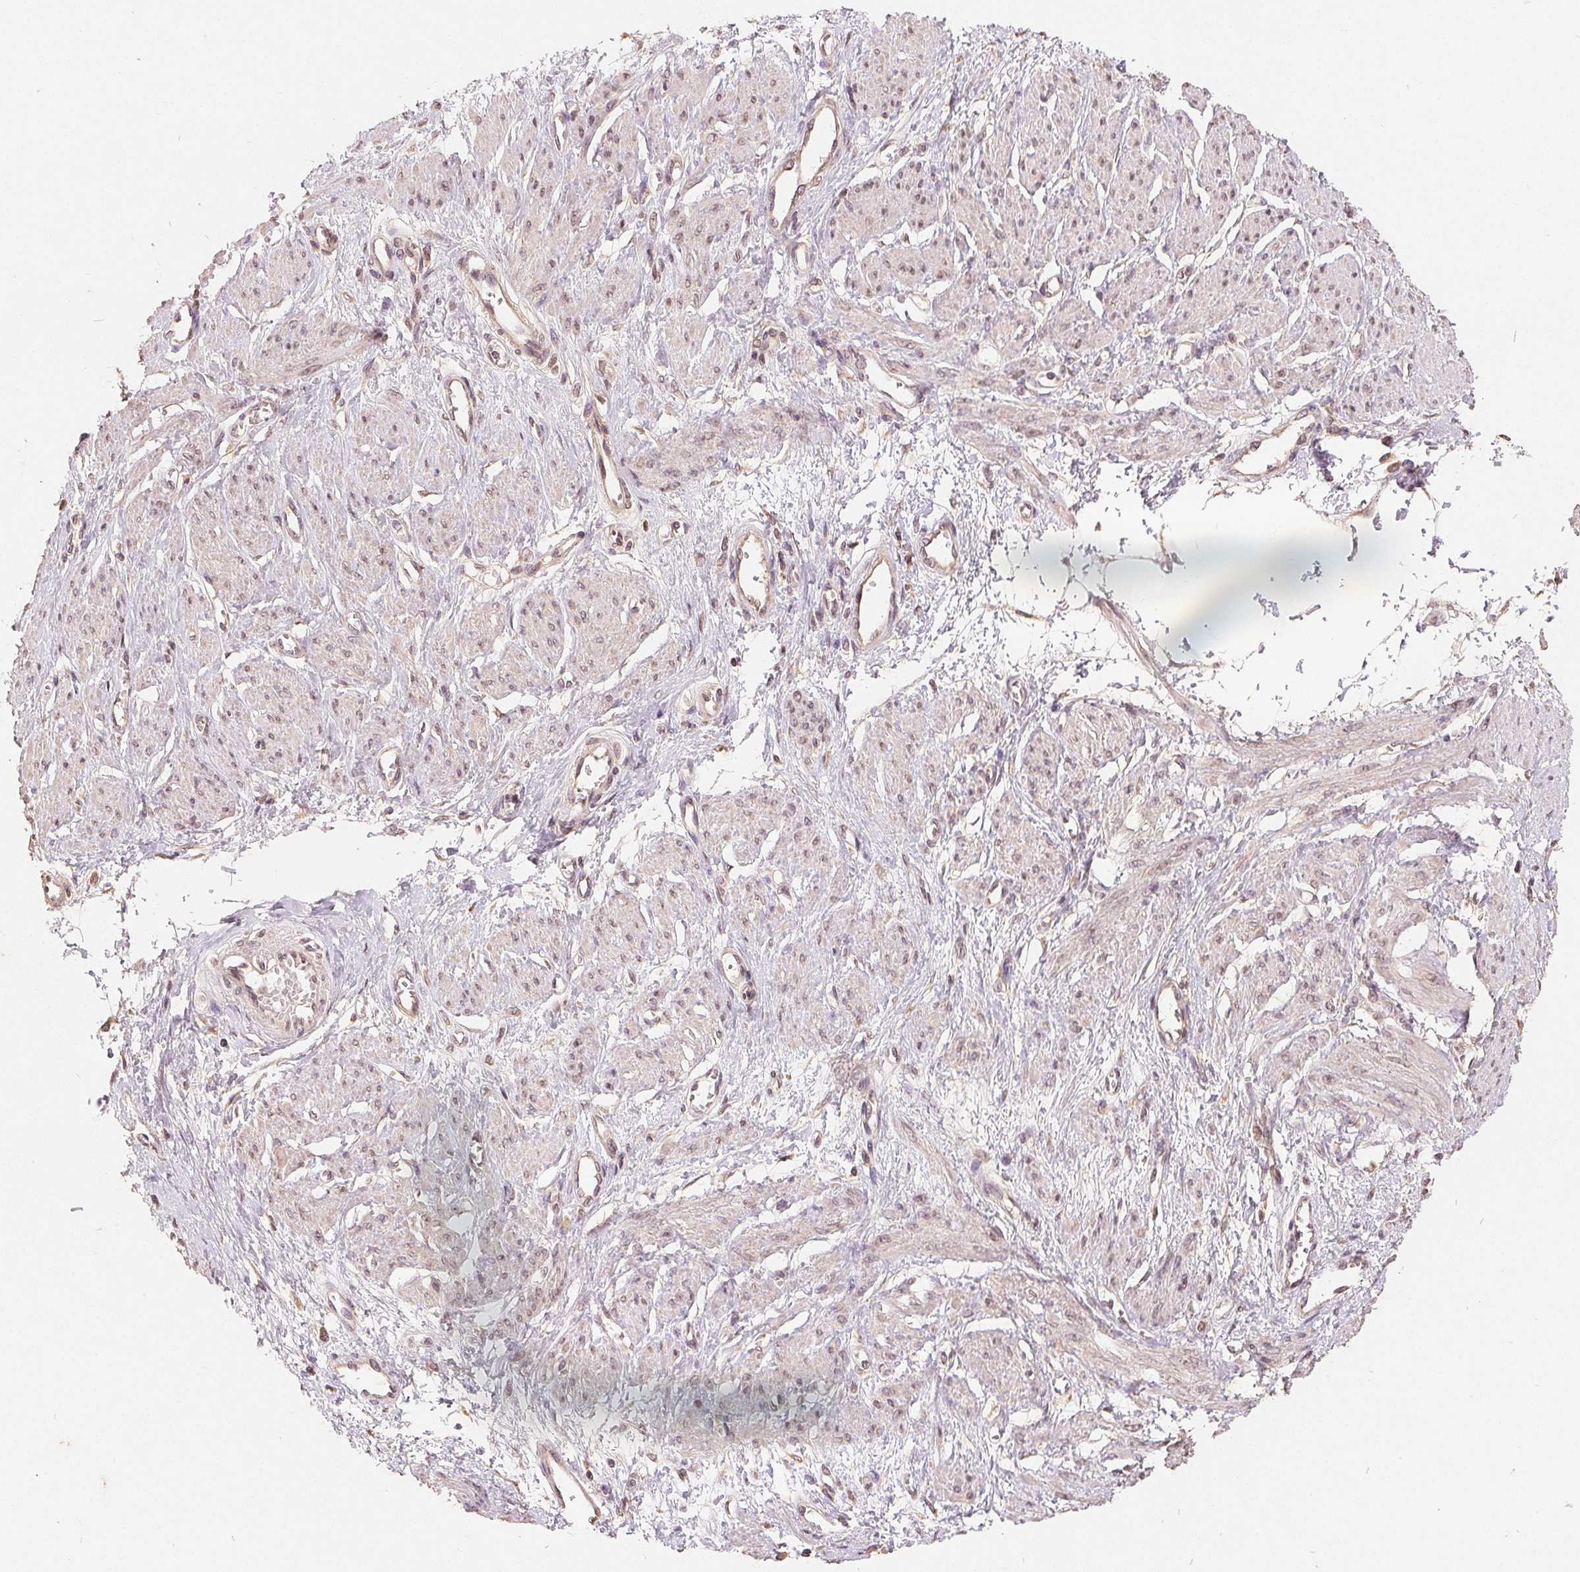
{"staining": {"intensity": "weak", "quantity": "25%-75%", "location": "cytoplasmic/membranous,nuclear"}, "tissue": "smooth muscle", "cell_type": "Smooth muscle cells", "image_type": "normal", "snomed": [{"axis": "morphology", "description": "Normal tissue, NOS"}, {"axis": "topography", "description": "Smooth muscle"}, {"axis": "topography", "description": "Uterus"}], "caption": "Immunohistochemical staining of benign smooth muscle reveals low levels of weak cytoplasmic/membranous,nuclear expression in about 25%-75% of smooth muscle cells.", "gene": "CDIPT", "patient": {"sex": "female", "age": 39}}